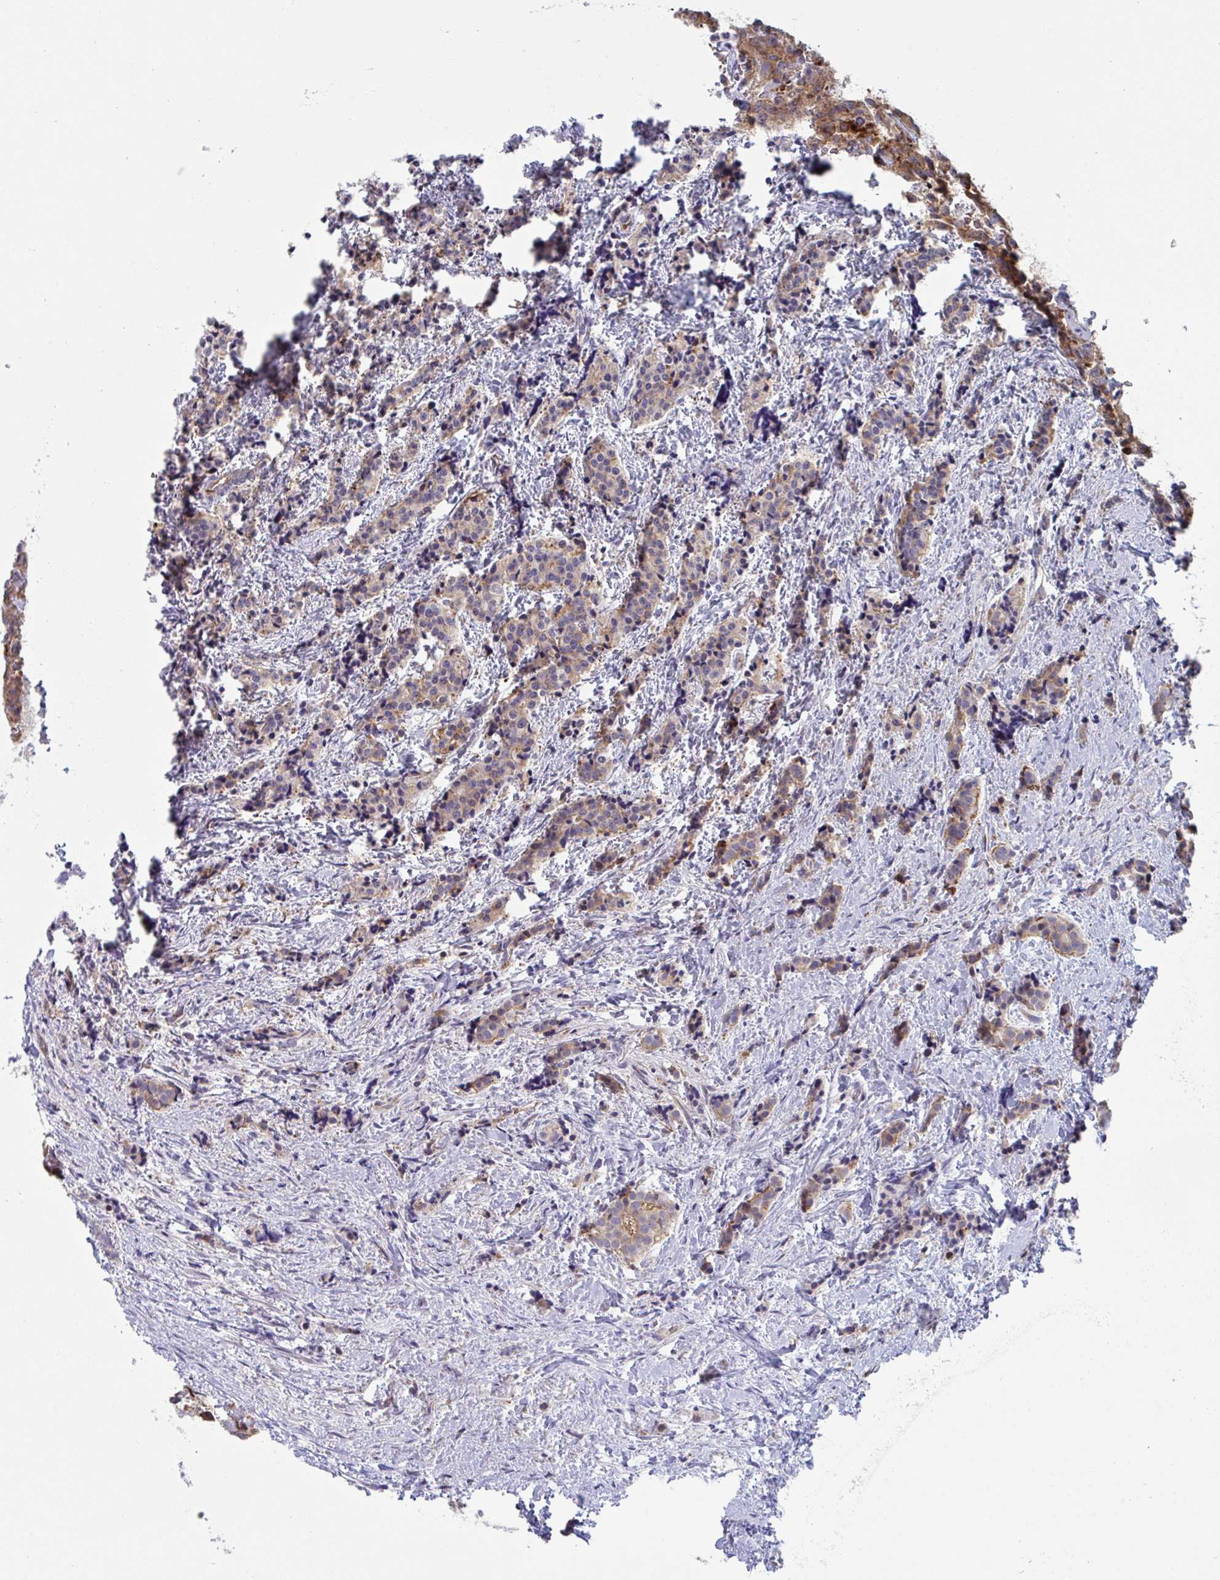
{"staining": {"intensity": "weak", "quantity": "<25%", "location": "cytoplasmic/membranous"}, "tissue": "carcinoid", "cell_type": "Tumor cells", "image_type": "cancer", "snomed": [{"axis": "morphology", "description": "Carcinoid, malignant, NOS"}, {"axis": "topography", "description": "Small intestine"}], "caption": "This is an immunohistochemistry (IHC) photomicrograph of human carcinoid (malignant). There is no staining in tumor cells.", "gene": "WNK1", "patient": {"sex": "female", "age": 73}}